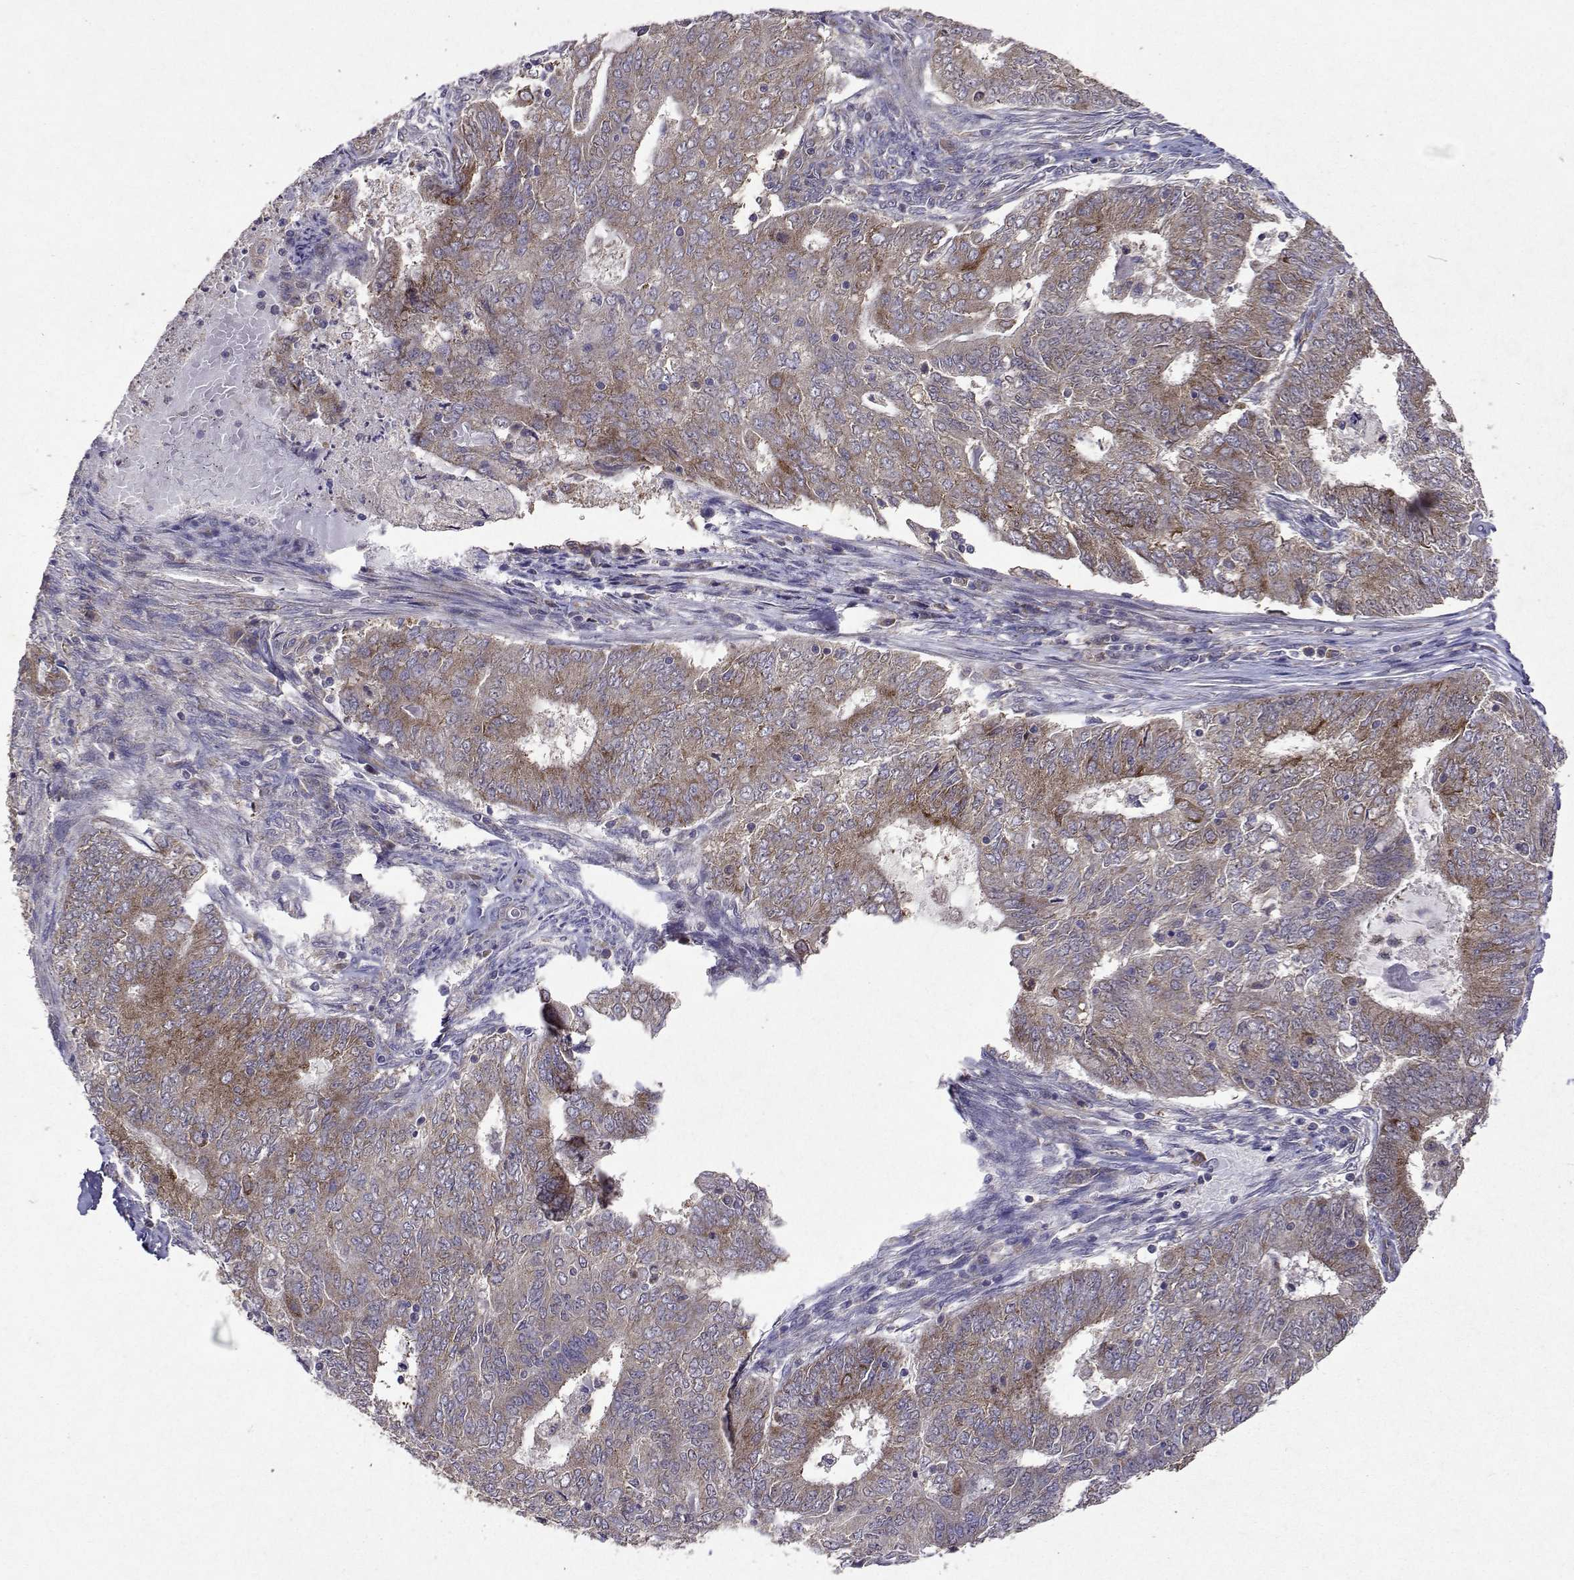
{"staining": {"intensity": "moderate", "quantity": "25%-75%", "location": "cytoplasmic/membranous"}, "tissue": "endometrial cancer", "cell_type": "Tumor cells", "image_type": "cancer", "snomed": [{"axis": "morphology", "description": "Adenocarcinoma, NOS"}, {"axis": "topography", "description": "Endometrium"}], "caption": "The histopathology image demonstrates staining of endometrial cancer, revealing moderate cytoplasmic/membranous protein expression (brown color) within tumor cells.", "gene": "TARBP2", "patient": {"sex": "female", "age": 62}}